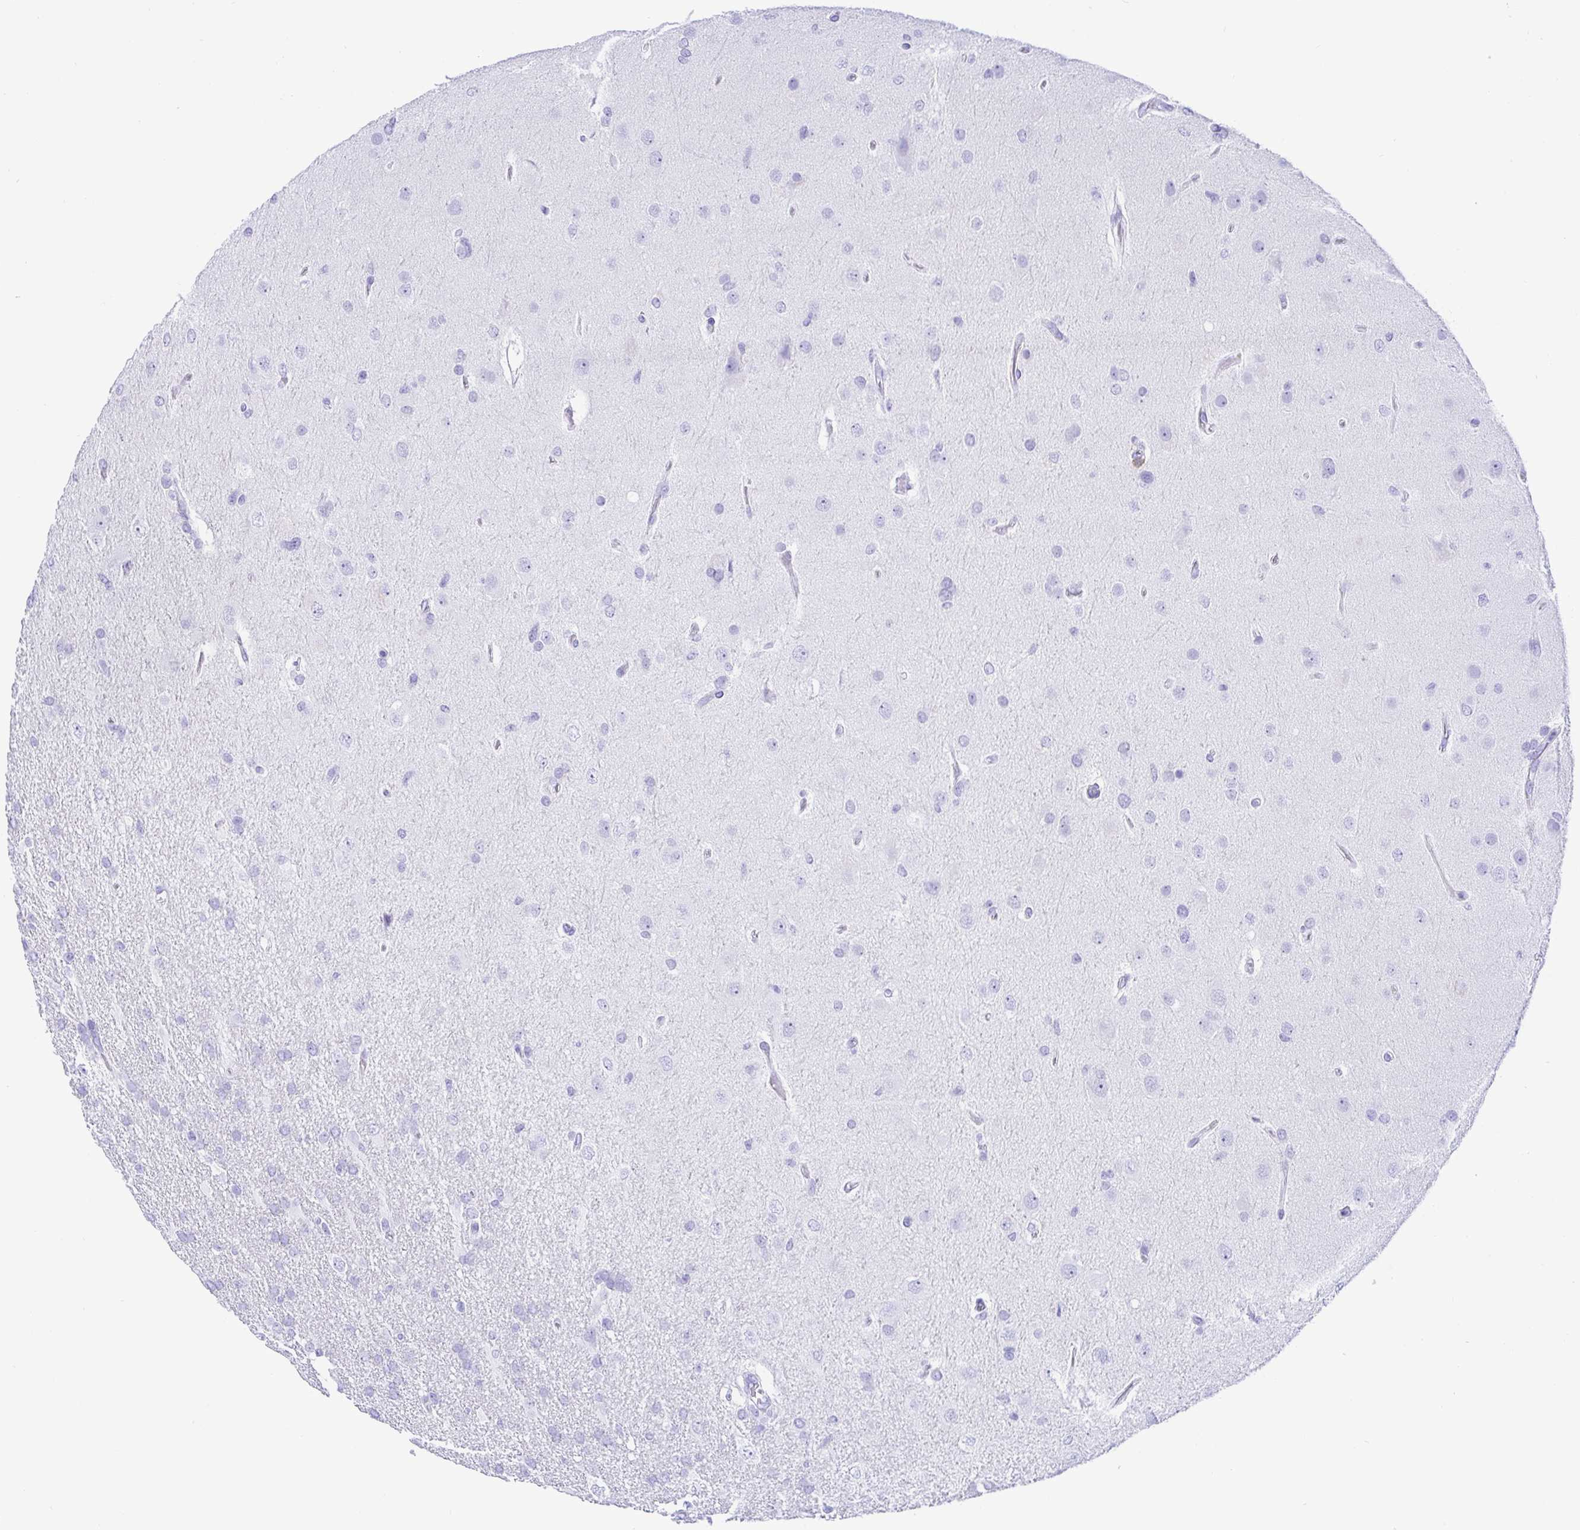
{"staining": {"intensity": "negative", "quantity": "none", "location": "none"}, "tissue": "glioma", "cell_type": "Tumor cells", "image_type": "cancer", "snomed": [{"axis": "morphology", "description": "Glioma, malignant, High grade"}, {"axis": "topography", "description": "Brain"}], "caption": "Immunohistochemistry of human malignant glioma (high-grade) displays no expression in tumor cells.", "gene": "CD5", "patient": {"sex": "male", "age": 53}}